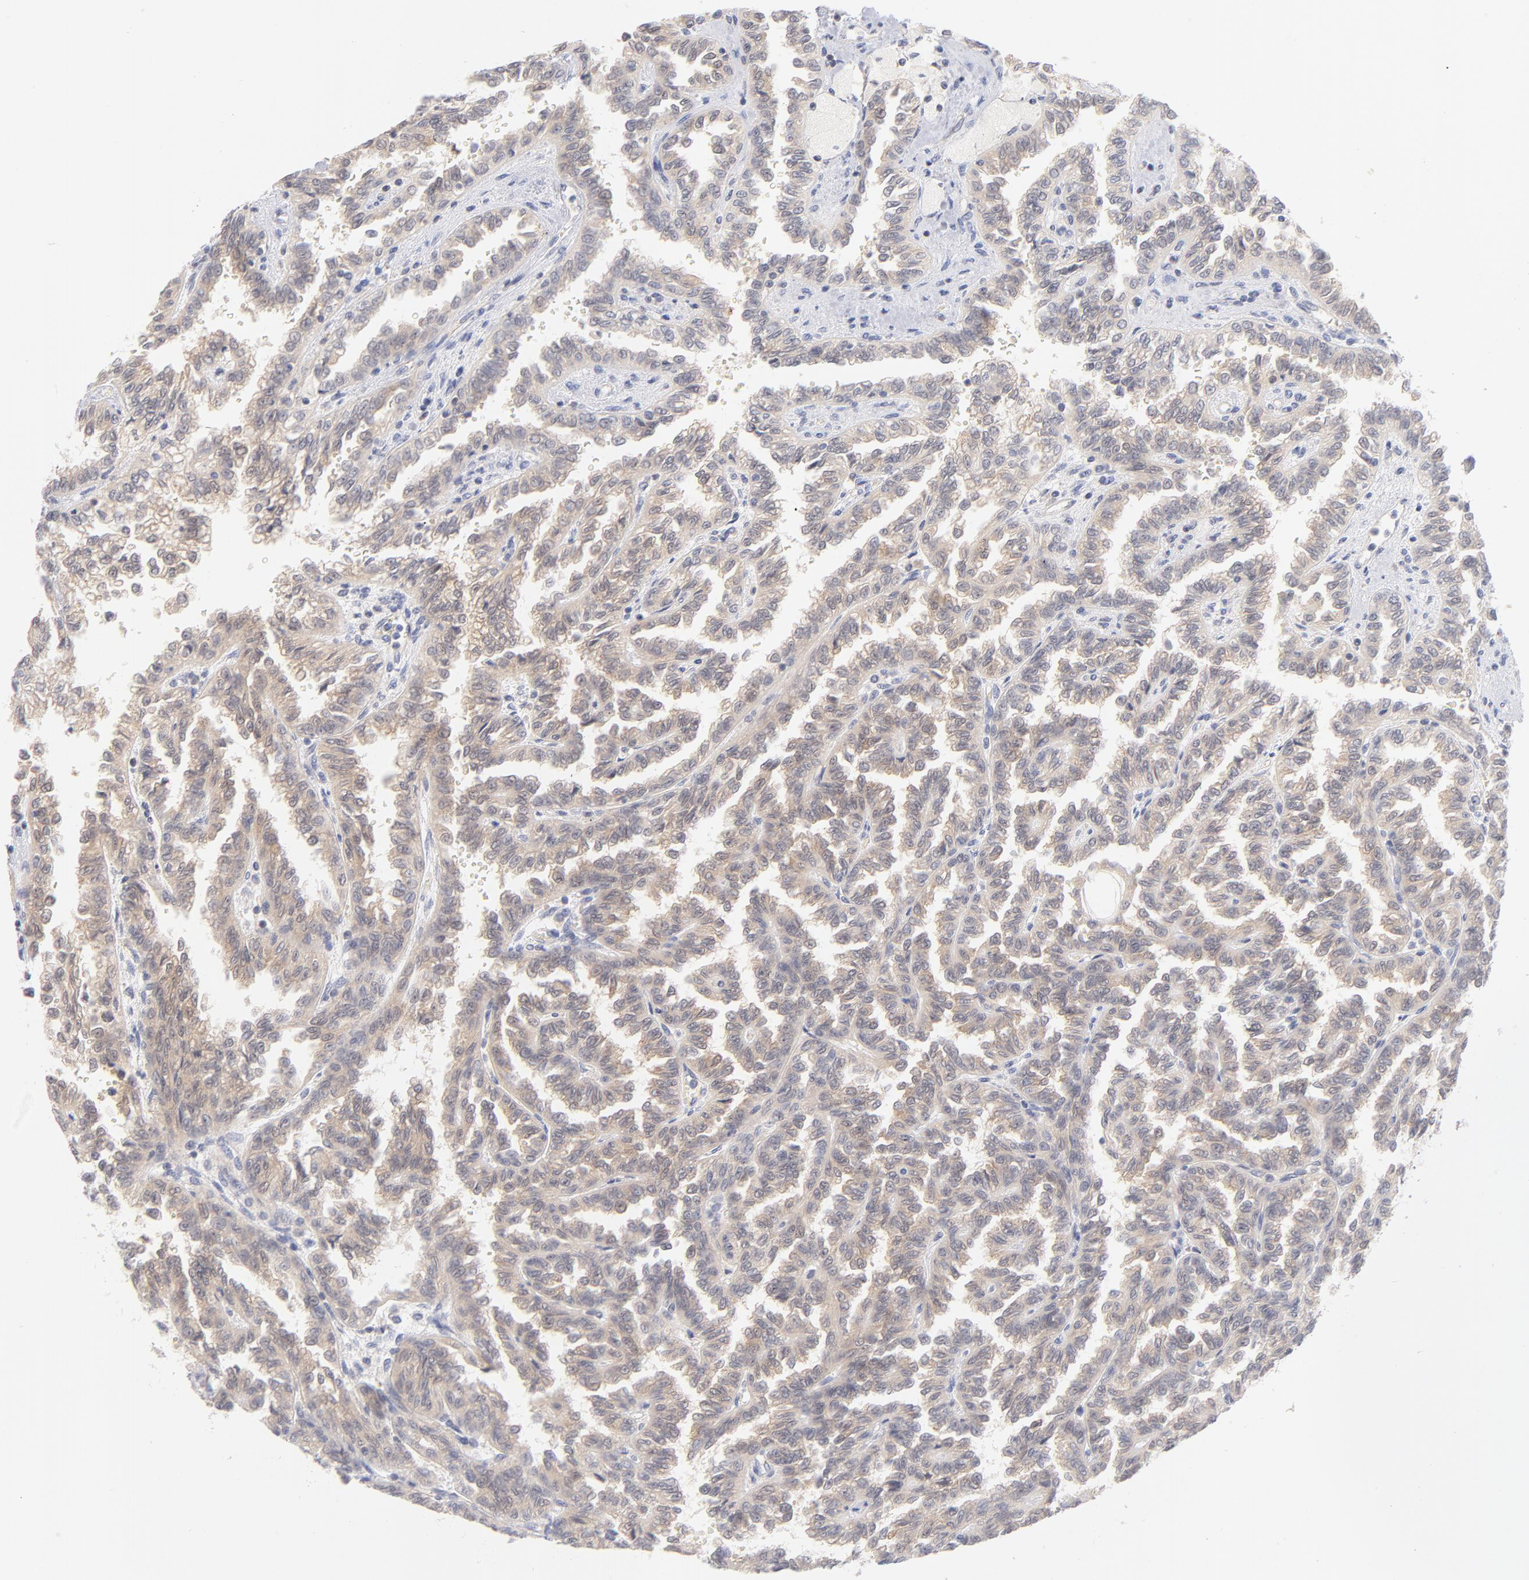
{"staining": {"intensity": "weak", "quantity": "25%-75%", "location": "cytoplasmic/membranous"}, "tissue": "renal cancer", "cell_type": "Tumor cells", "image_type": "cancer", "snomed": [{"axis": "morphology", "description": "Inflammation, NOS"}, {"axis": "morphology", "description": "Adenocarcinoma, NOS"}, {"axis": "topography", "description": "Kidney"}], "caption": "This micrograph reveals IHC staining of human renal cancer (adenocarcinoma), with low weak cytoplasmic/membranous expression in about 25%-75% of tumor cells.", "gene": "CASP6", "patient": {"sex": "male", "age": 68}}